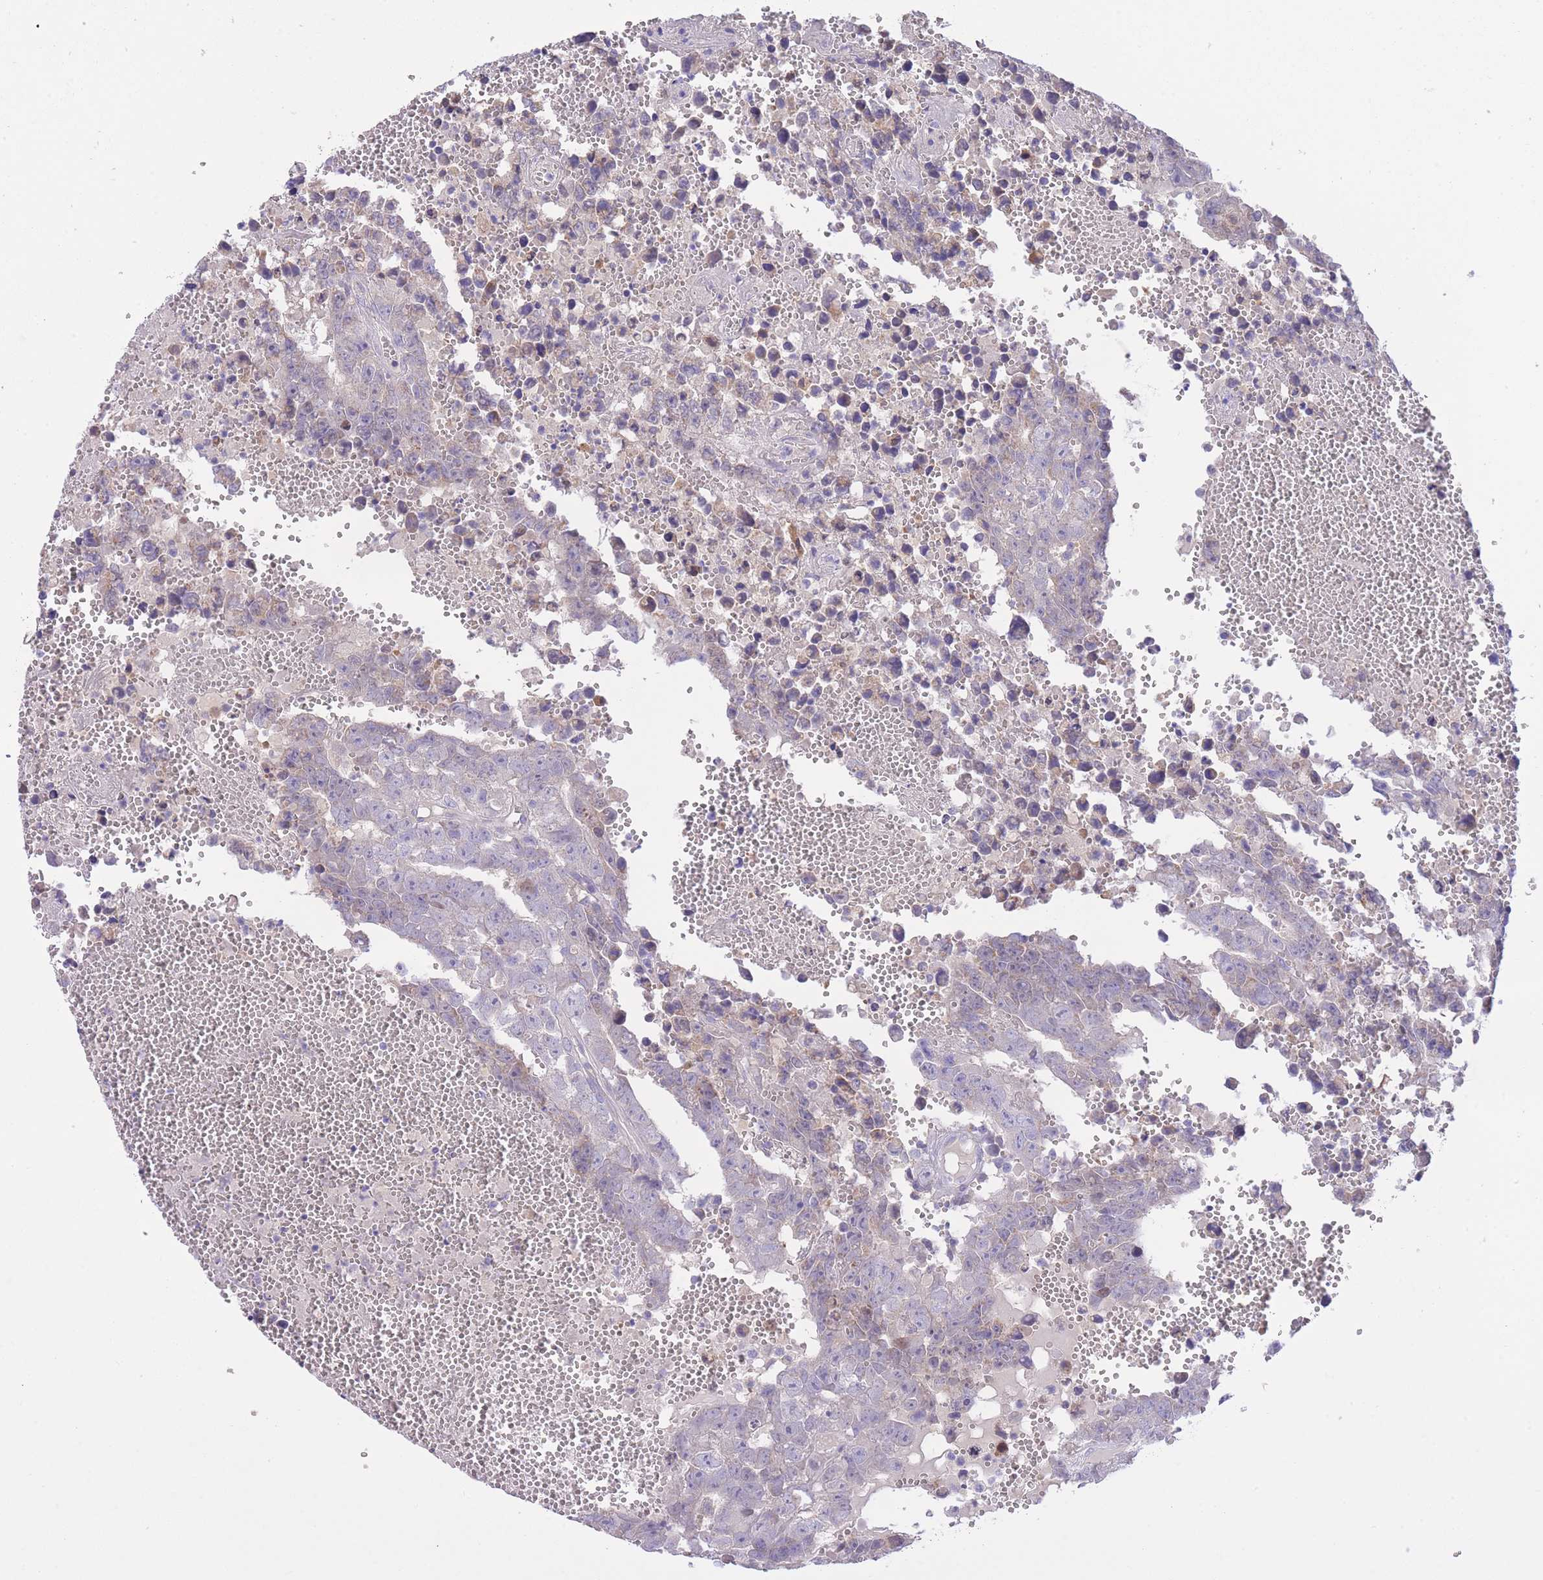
{"staining": {"intensity": "negative", "quantity": "none", "location": "none"}, "tissue": "testis cancer", "cell_type": "Tumor cells", "image_type": "cancer", "snomed": [{"axis": "morphology", "description": "Carcinoma, Embryonal, NOS"}, {"axis": "topography", "description": "Testis"}], "caption": "Immunohistochemical staining of testis cancer (embryonal carcinoma) exhibits no significant expression in tumor cells.", "gene": "PGM1", "patient": {"sex": "male", "age": 25}}